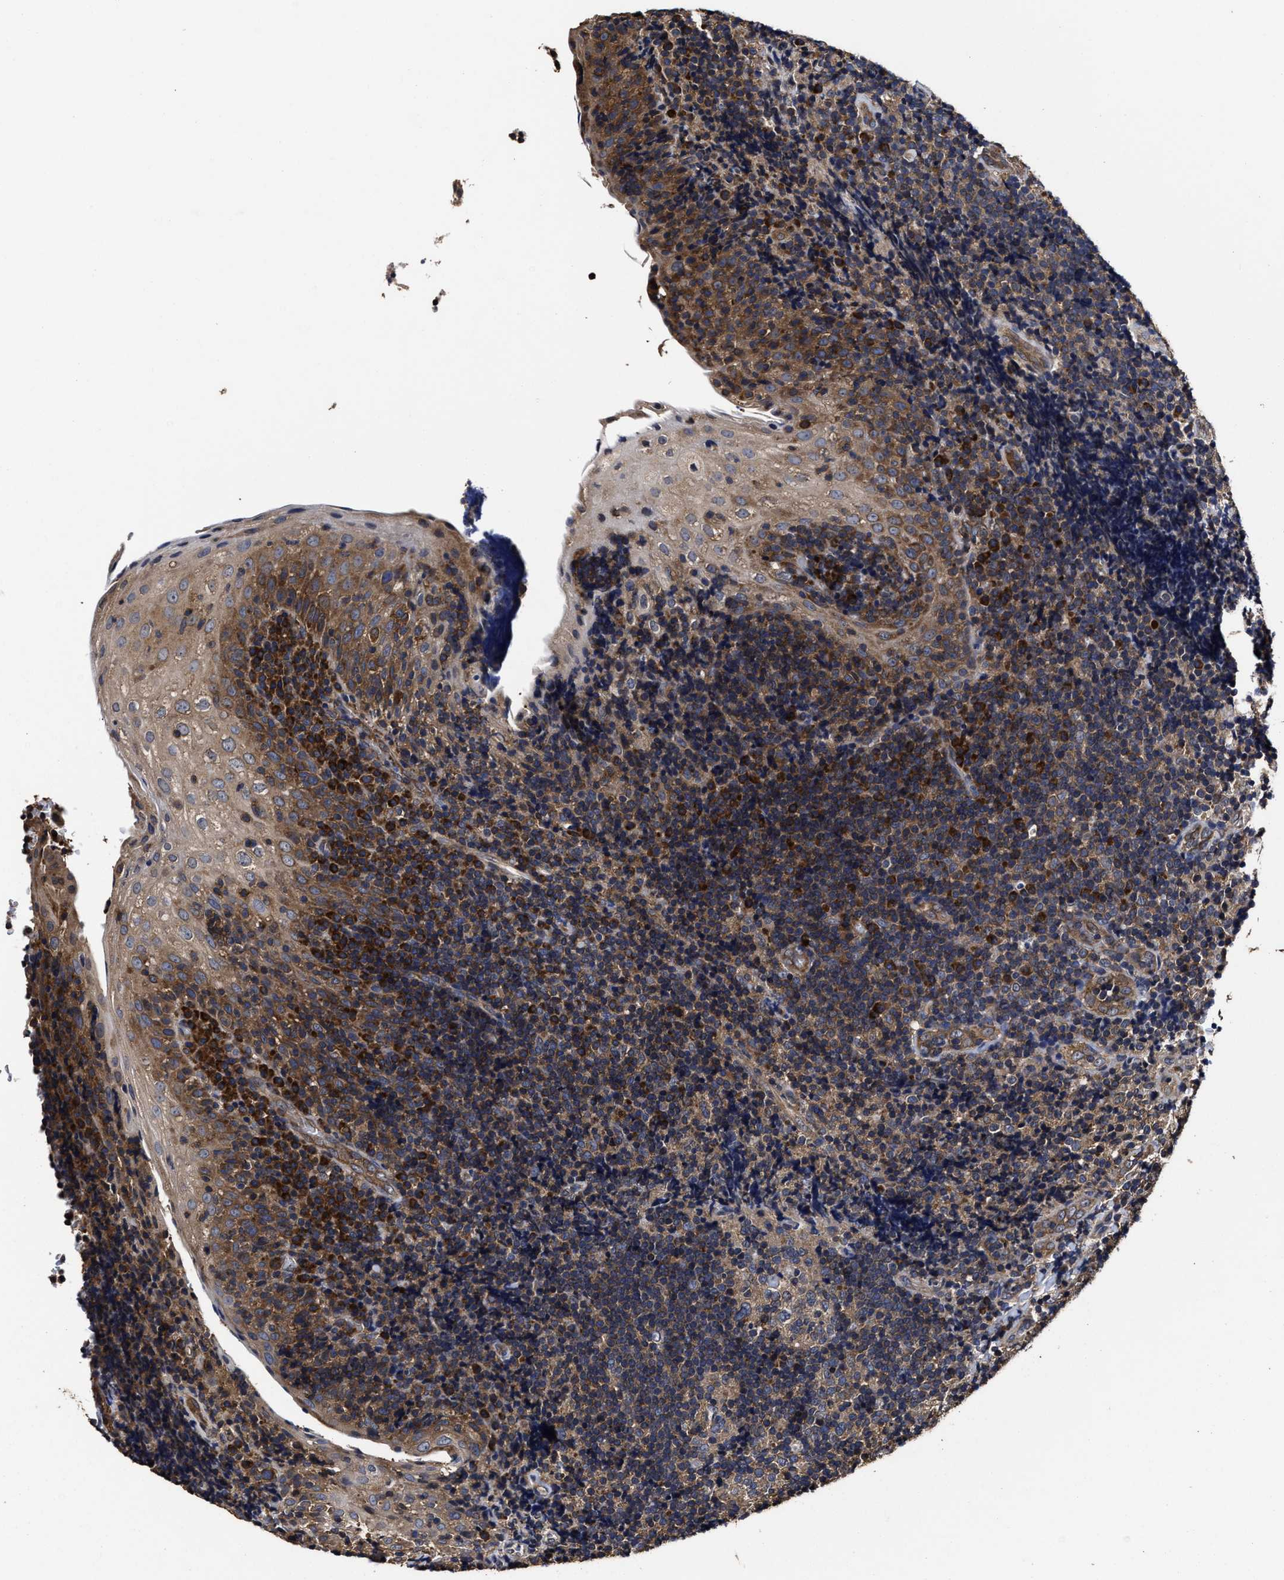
{"staining": {"intensity": "weak", "quantity": ">75%", "location": "cytoplasmic/membranous"}, "tissue": "tonsil", "cell_type": "Germinal center cells", "image_type": "normal", "snomed": [{"axis": "morphology", "description": "Normal tissue, NOS"}, {"axis": "topography", "description": "Tonsil"}], "caption": "Brown immunohistochemical staining in normal tonsil reveals weak cytoplasmic/membranous staining in about >75% of germinal center cells. The staining was performed using DAB (3,3'-diaminobenzidine), with brown indicating positive protein expression. Nuclei are stained blue with hematoxylin.", "gene": "AVEN", "patient": {"sex": "male", "age": 37}}